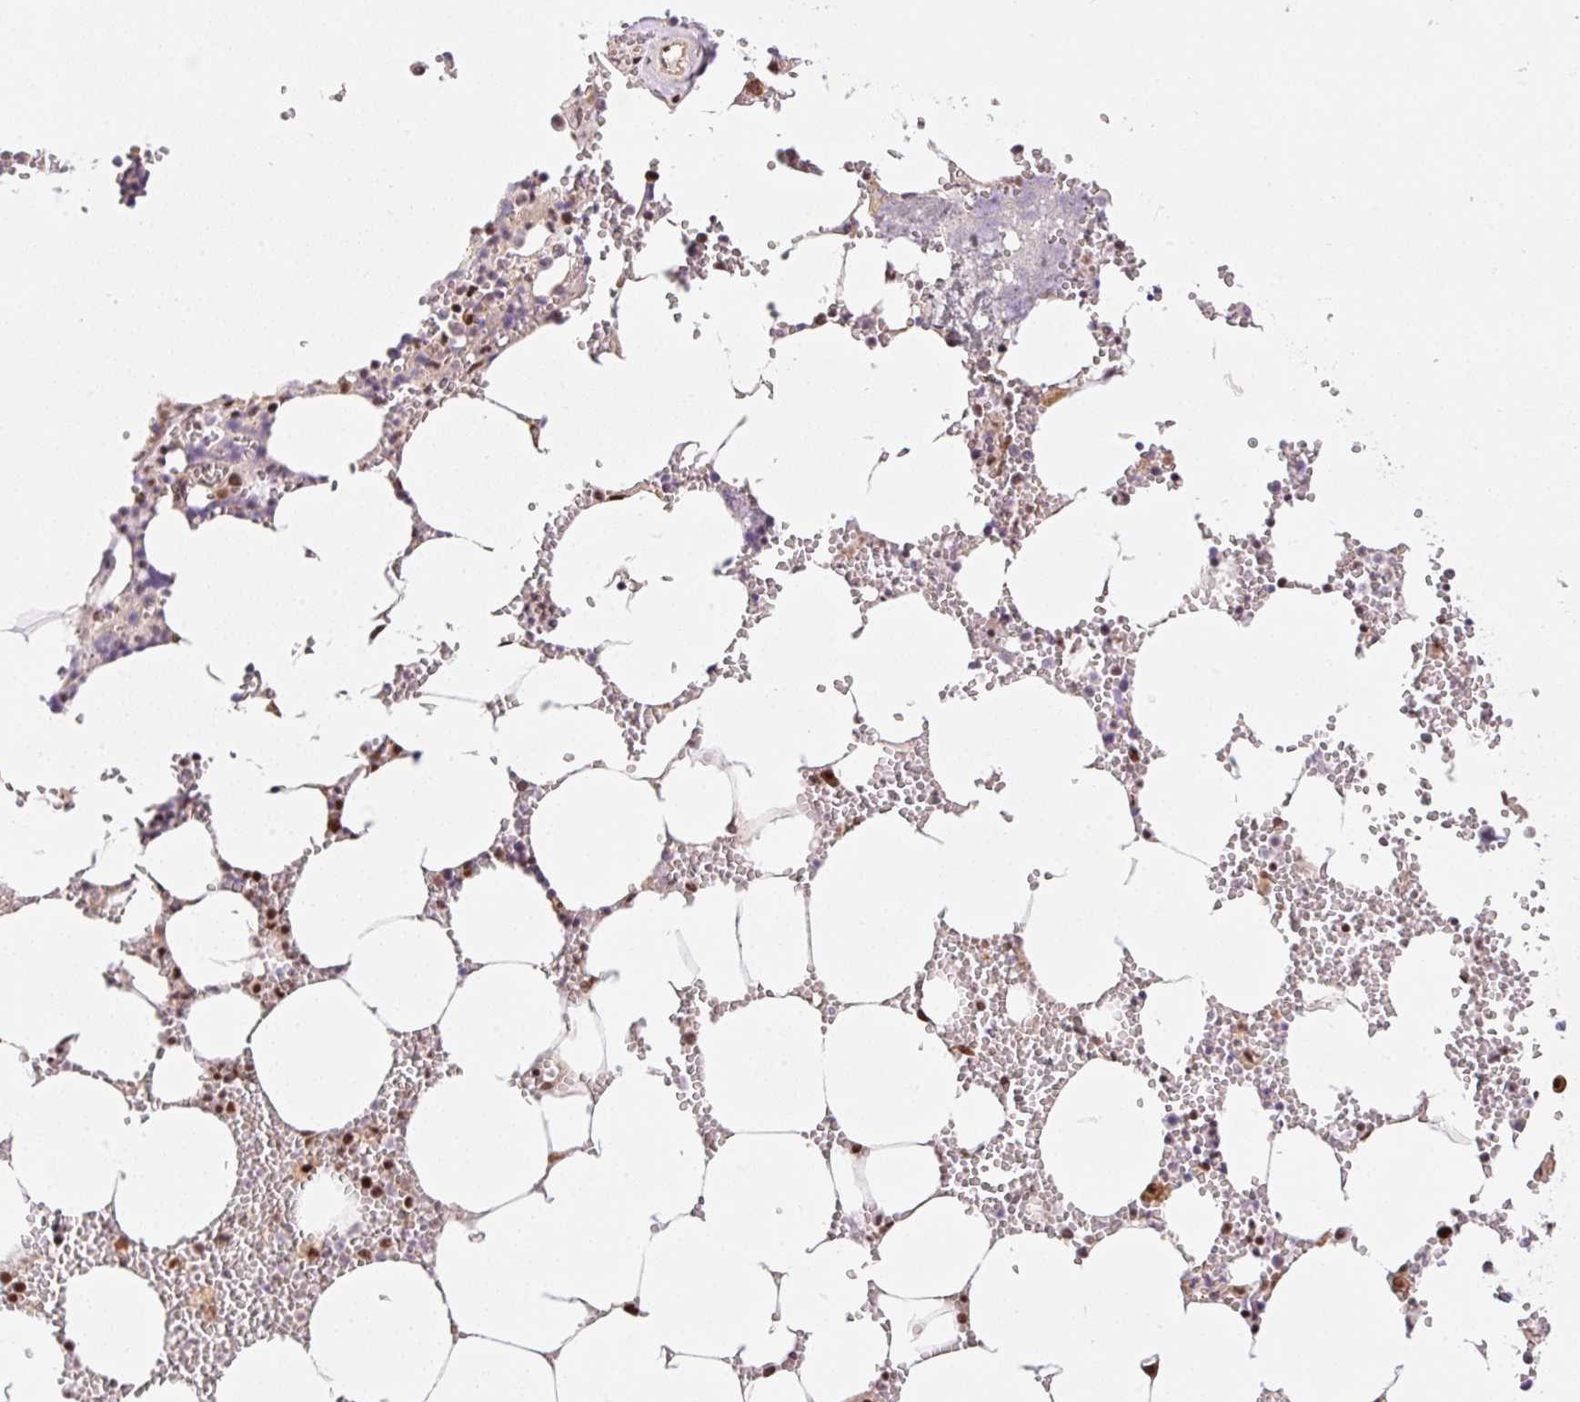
{"staining": {"intensity": "moderate", "quantity": "<25%", "location": "nuclear"}, "tissue": "bone marrow", "cell_type": "Hematopoietic cells", "image_type": "normal", "snomed": [{"axis": "morphology", "description": "Normal tissue, NOS"}, {"axis": "topography", "description": "Bone marrow"}], "caption": "Immunohistochemistry (IHC) of normal bone marrow reveals low levels of moderate nuclear positivity in approximately <25% of hematopoietic cells.", "gene": "INTS8", "patient": {"sex": "male", "age": 54}}